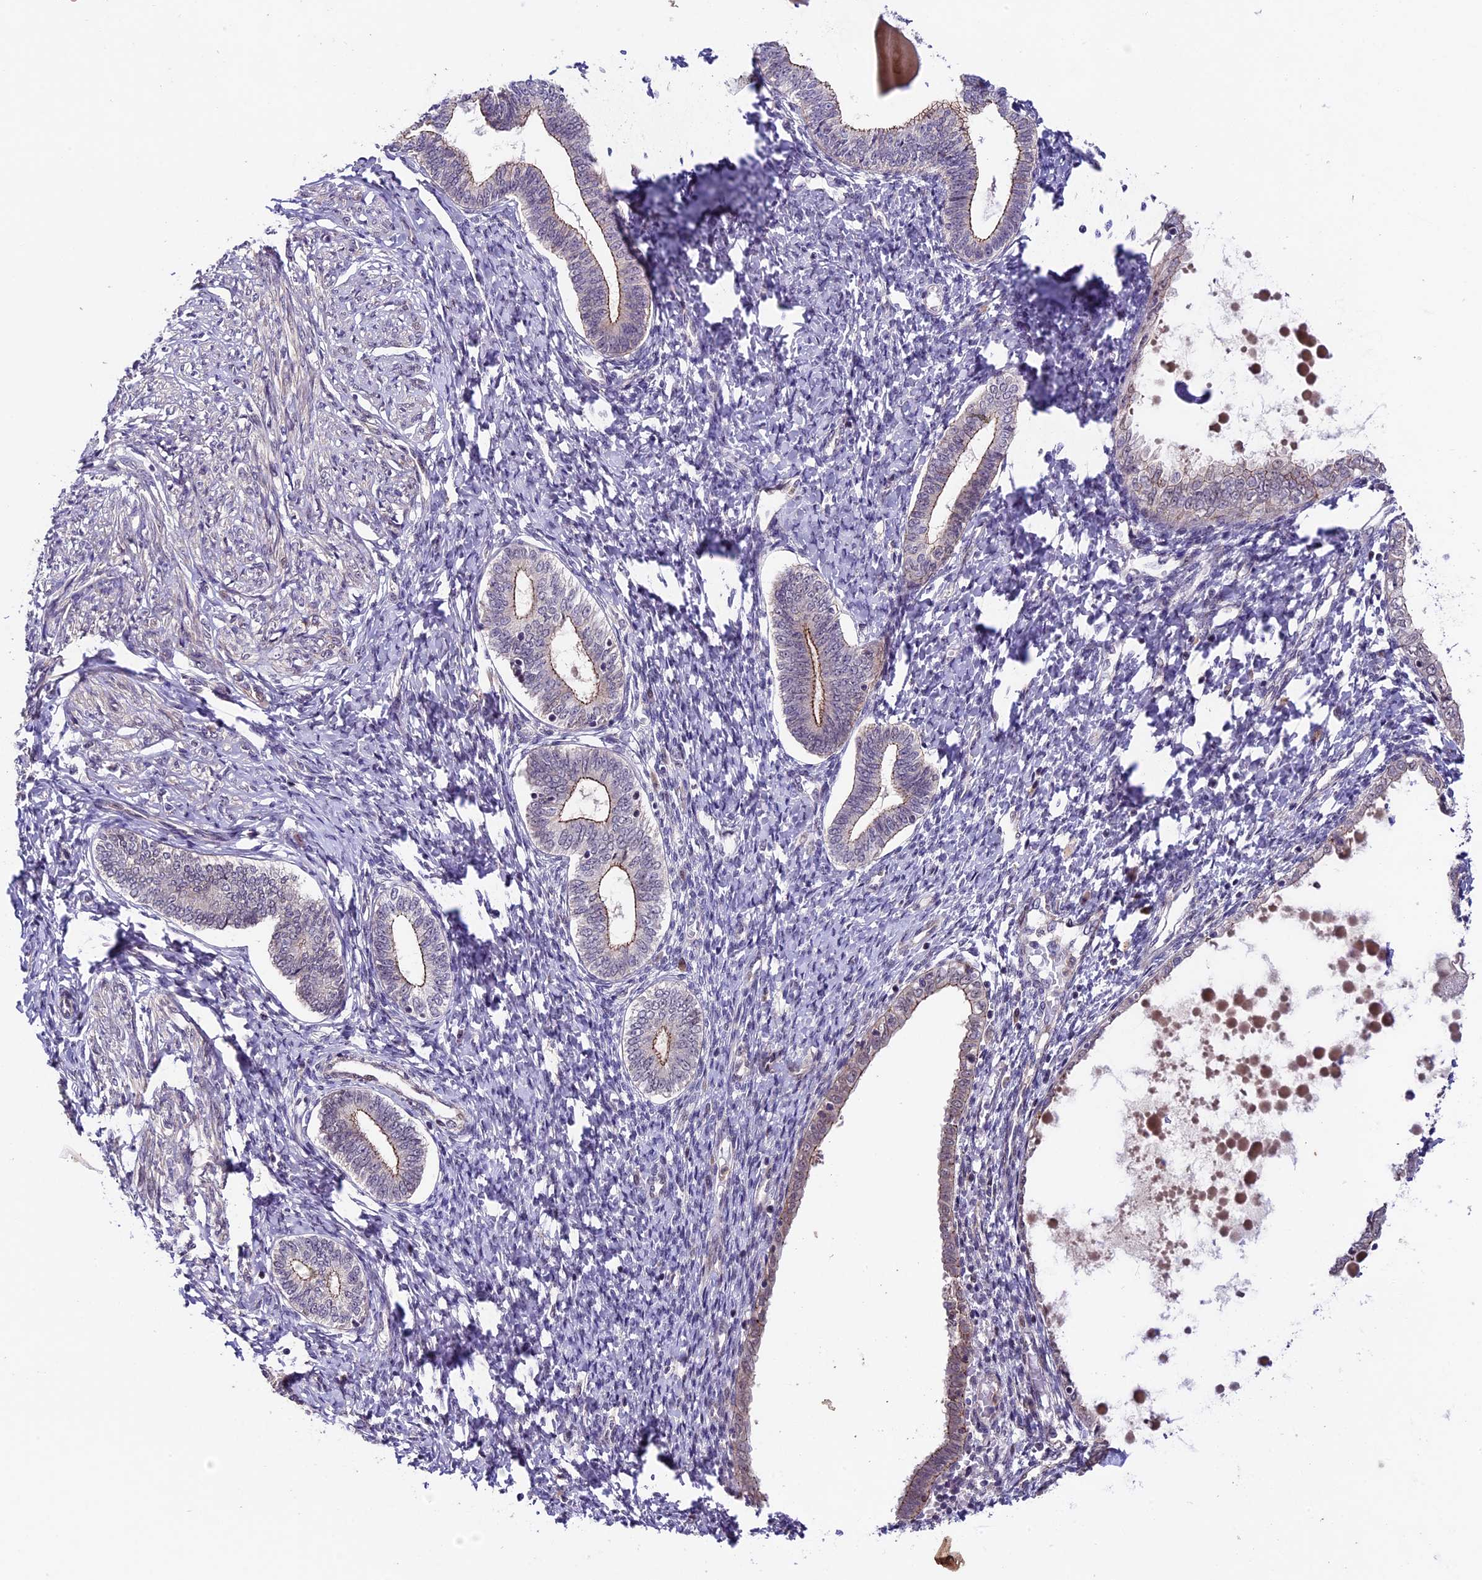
{"staining": {"intensity": "negative", "quantity": "none", "location": "none"}, "tissue": "endometrium", "cell_type": "Cells in endometrial stroma", "image_type": "normal", "snomed": [{"axis": "morphology", "description": "Normal tissue, NOS"}, {"axis": "topography", "description": "Endometrium"}], "caption": "There is no significant expression in cells in endometrial stroma of endometrium. (Stains: DAB IHC with hematoxylin counter stain, Microscopy: brightfield microscopy at high magnification).", "gene": "SIPA1L3", "patient": {"sex": "female", "age": 72}}